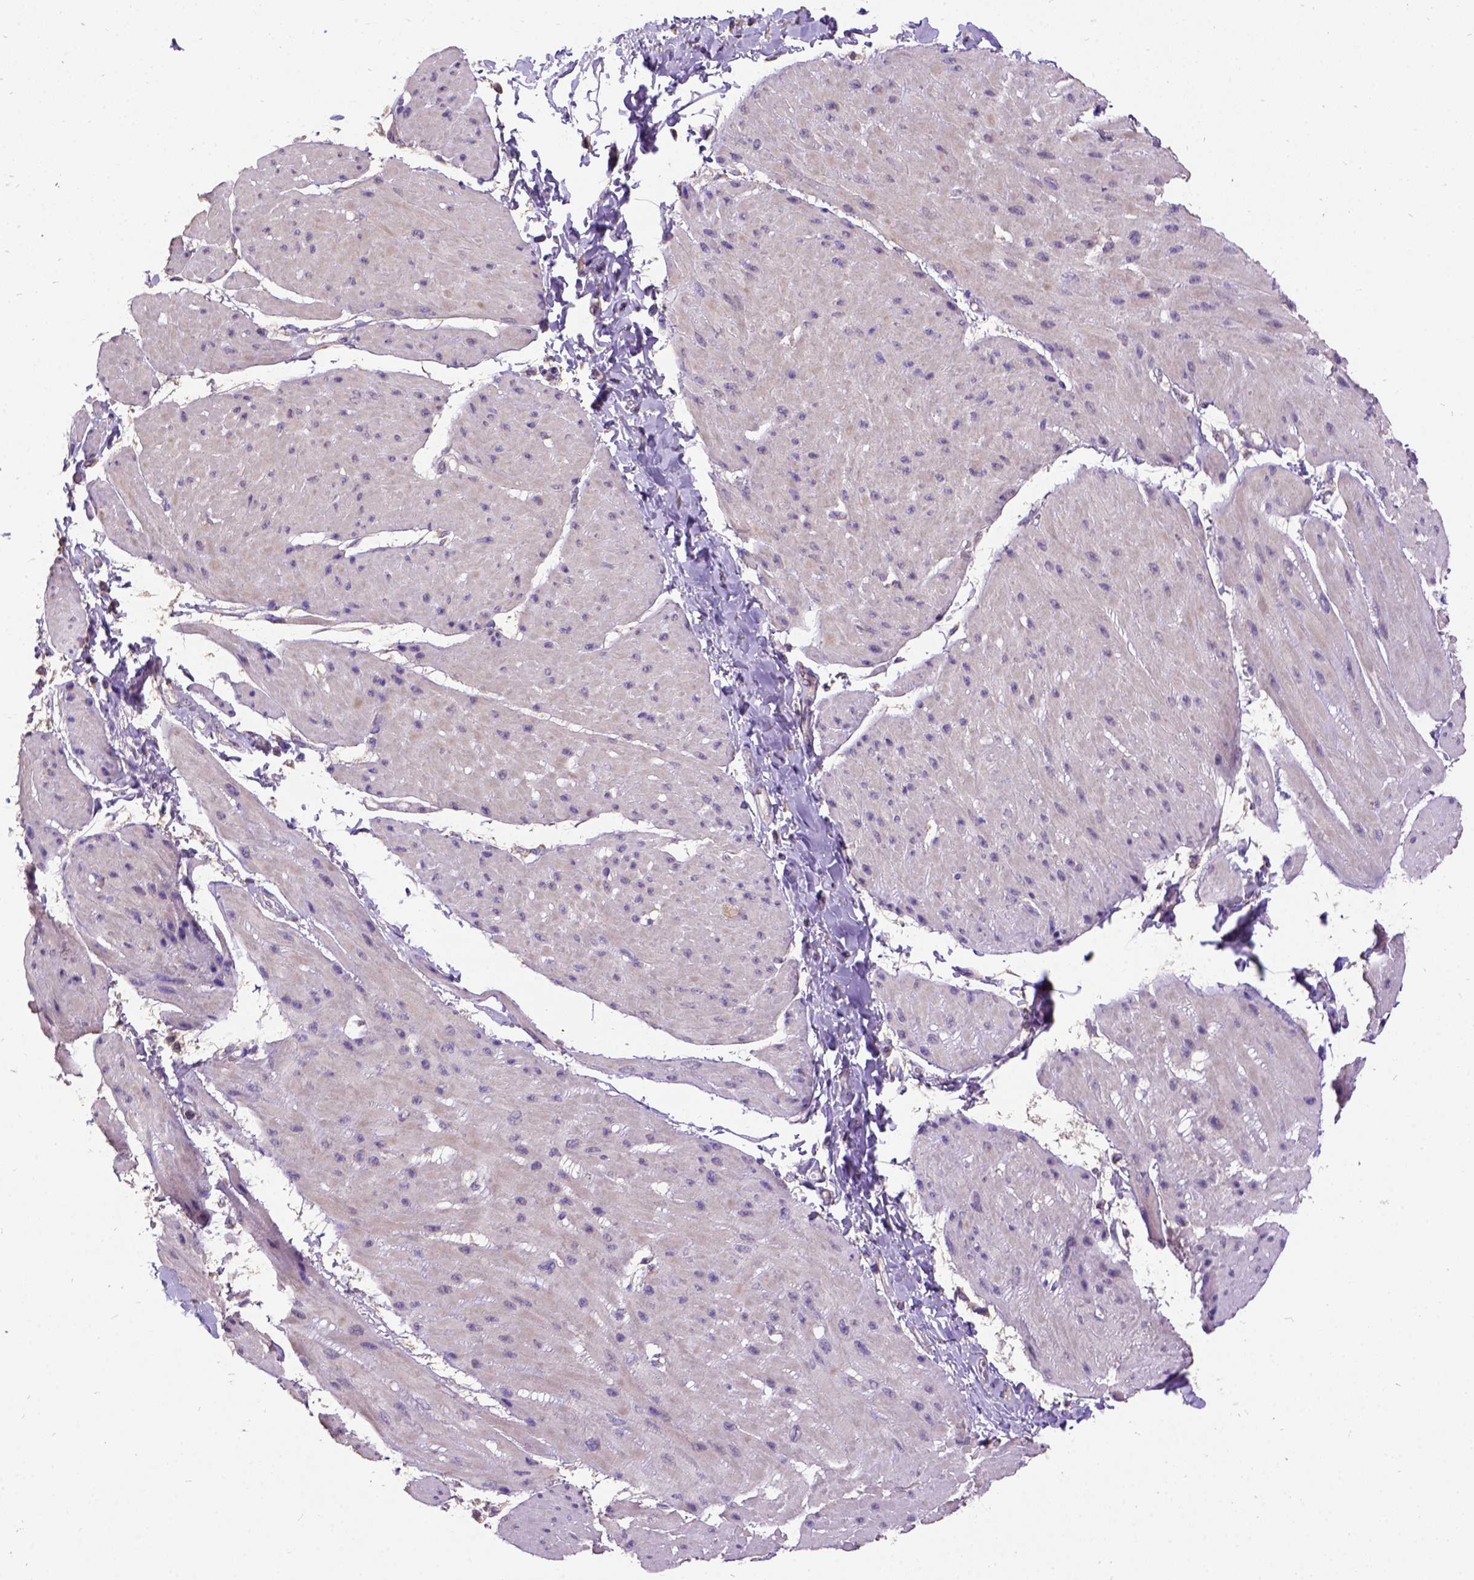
{"staining": {"intensity": "weak", "quantity": ">75%", "location": "cytoplasmic/membranous"}, "tissue": "adipose tissue", "cell_type": "Adipocytes", "image_type": "normal", "snomed": [{"axis": "morphology", "description": "Normal tissue, NOS"}, {"axis": "topography", "description": "Urinary bladder"}, {"axis": "topography", "description": "Peripheral nerve tissue"}], "caption": "The immunohistochemical stain shows weak cytoplasmic/membranous staining in adipocytes of benign adipose tissue.", "gene": "DQX1", "patient": {"sex": "female", "age": 60}}